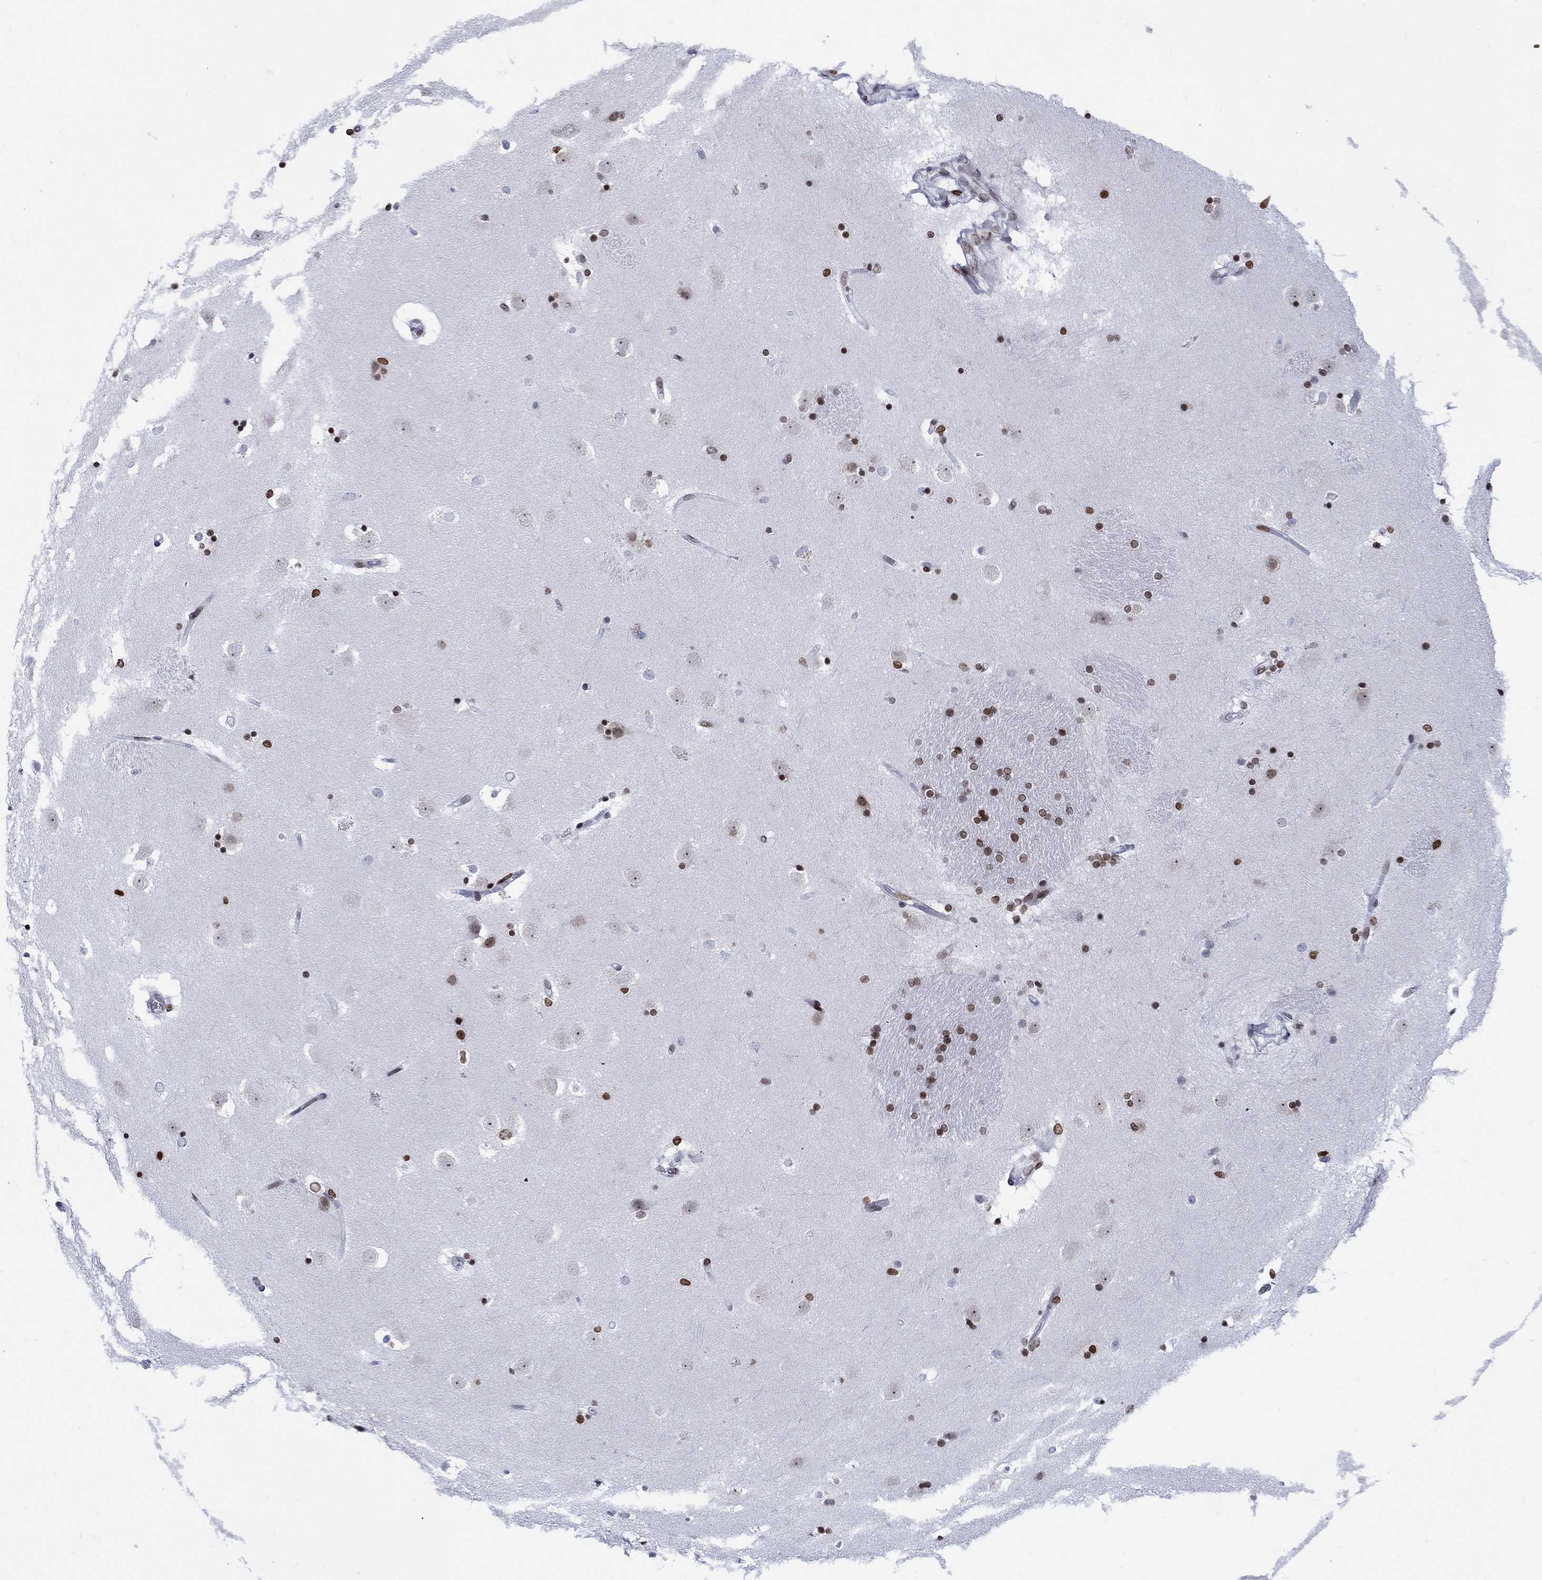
{"staining": {"intensity": "strong", "quantity": "25%-75%", "location": "nuclear"}, "tissue": "caudate", "cell_type": "Glial cells", "image_type": "normal", "snomed": [{"axis": "morphology", "description": "Normal tissue, NOS"}, {"axis": "topography", "description": "Lateral ventricle wall"}], "caption": "Protein analysis of benign caudate shows strong nuclear positivity in approximately 25%-75% of glial cells. The protein is stained brown, and the nuclei are stained in blue (DAB IHC with brightfield microscopy, high magnification).", "gene": "HMGA1", "patient": {"sex": "male", "age": 51}}